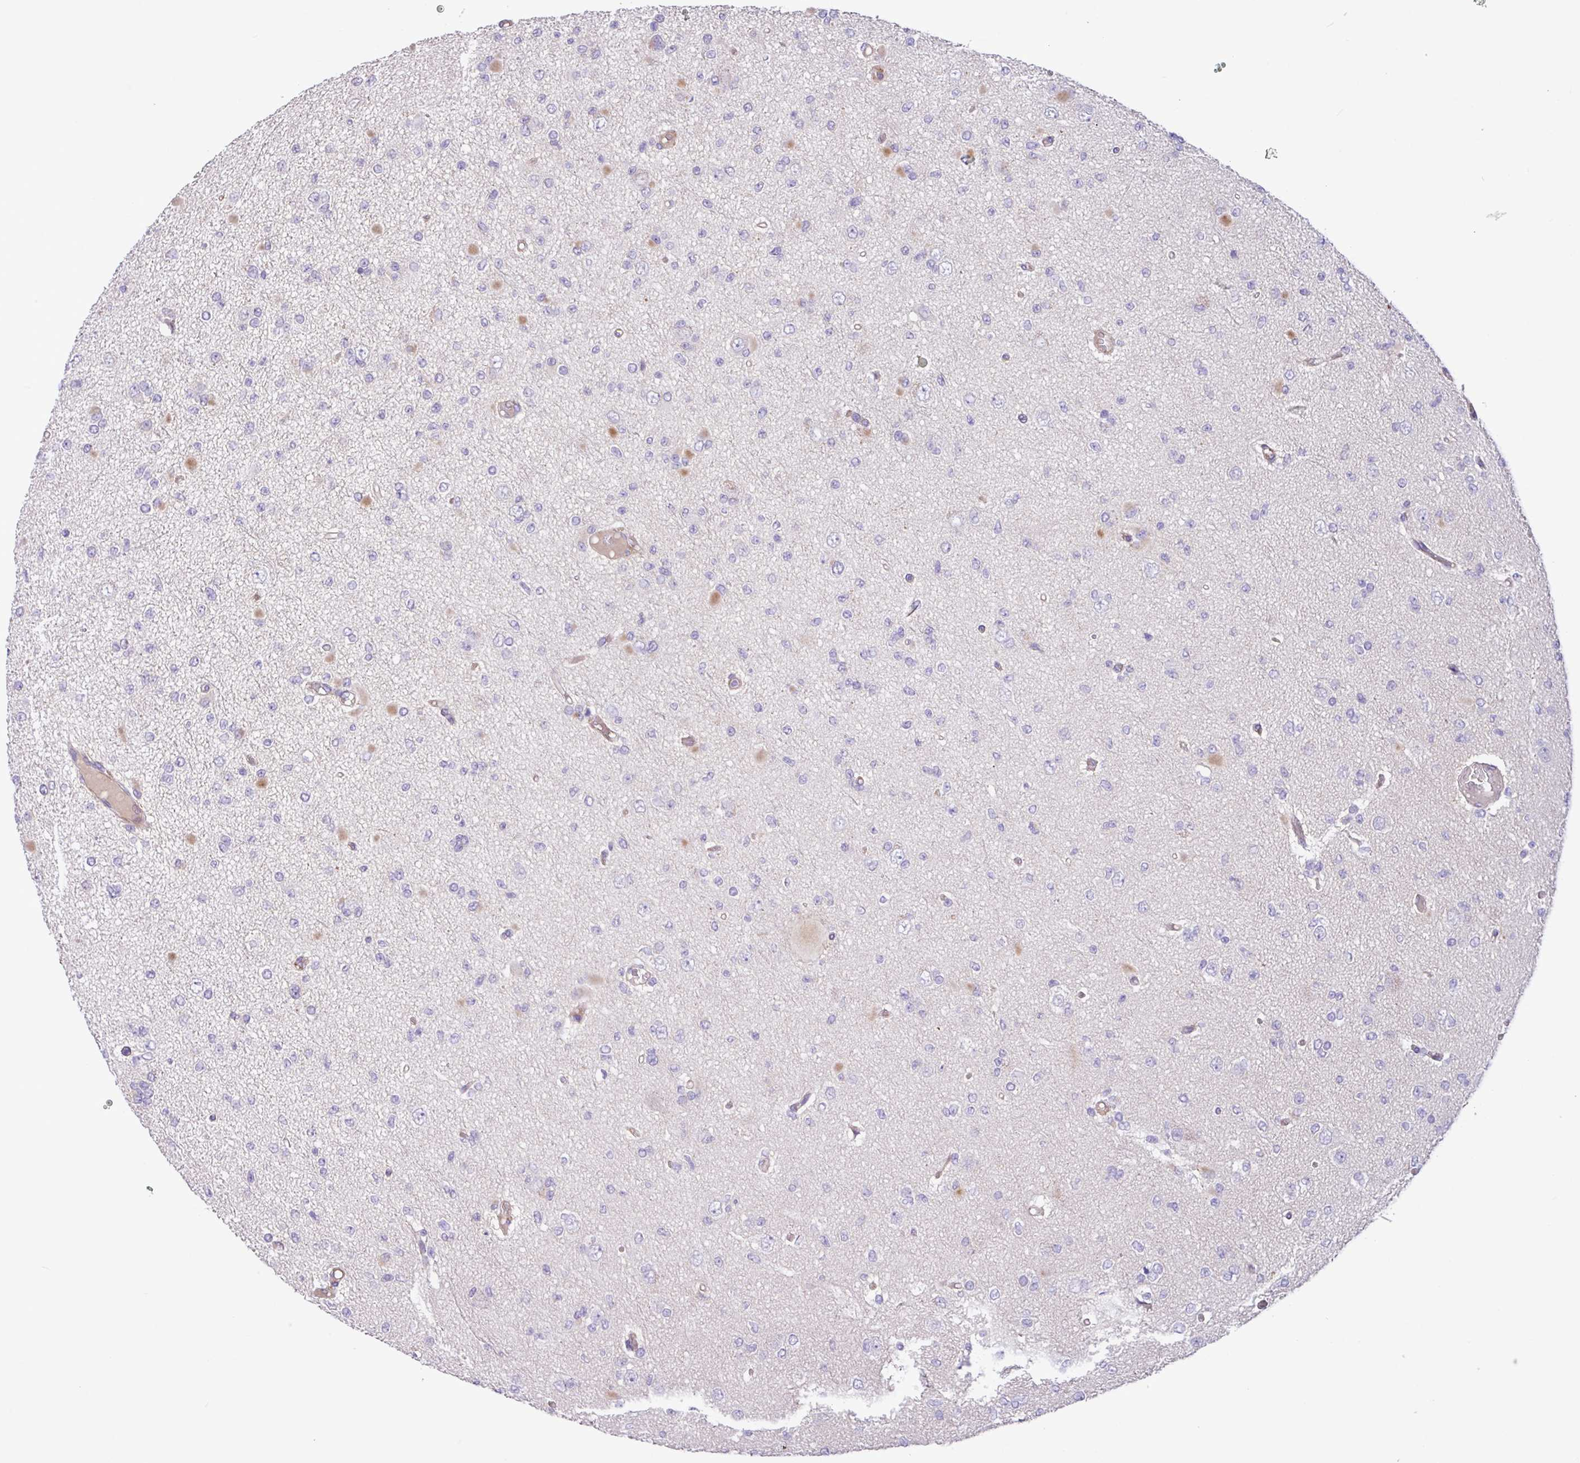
{"staining": {"intensity": "negative", "quantity": "none", "location": "none"}, "tissue": "glioma", "cell_type": "Tumor cells", "image_type": "cancer", "snomed": [{"axis": "morphology", "description": "Glioma, malignant, Low grade"}, {"axis": "topography", "description": "Brain"}], "caption": "IHC histopathology image of human malignant glioma (low-grade) stained for a protein (brown), which reveals no positivity in tumor cells.", "gene": "MRM2", "patient": {"sex": "female", "age": 22}}